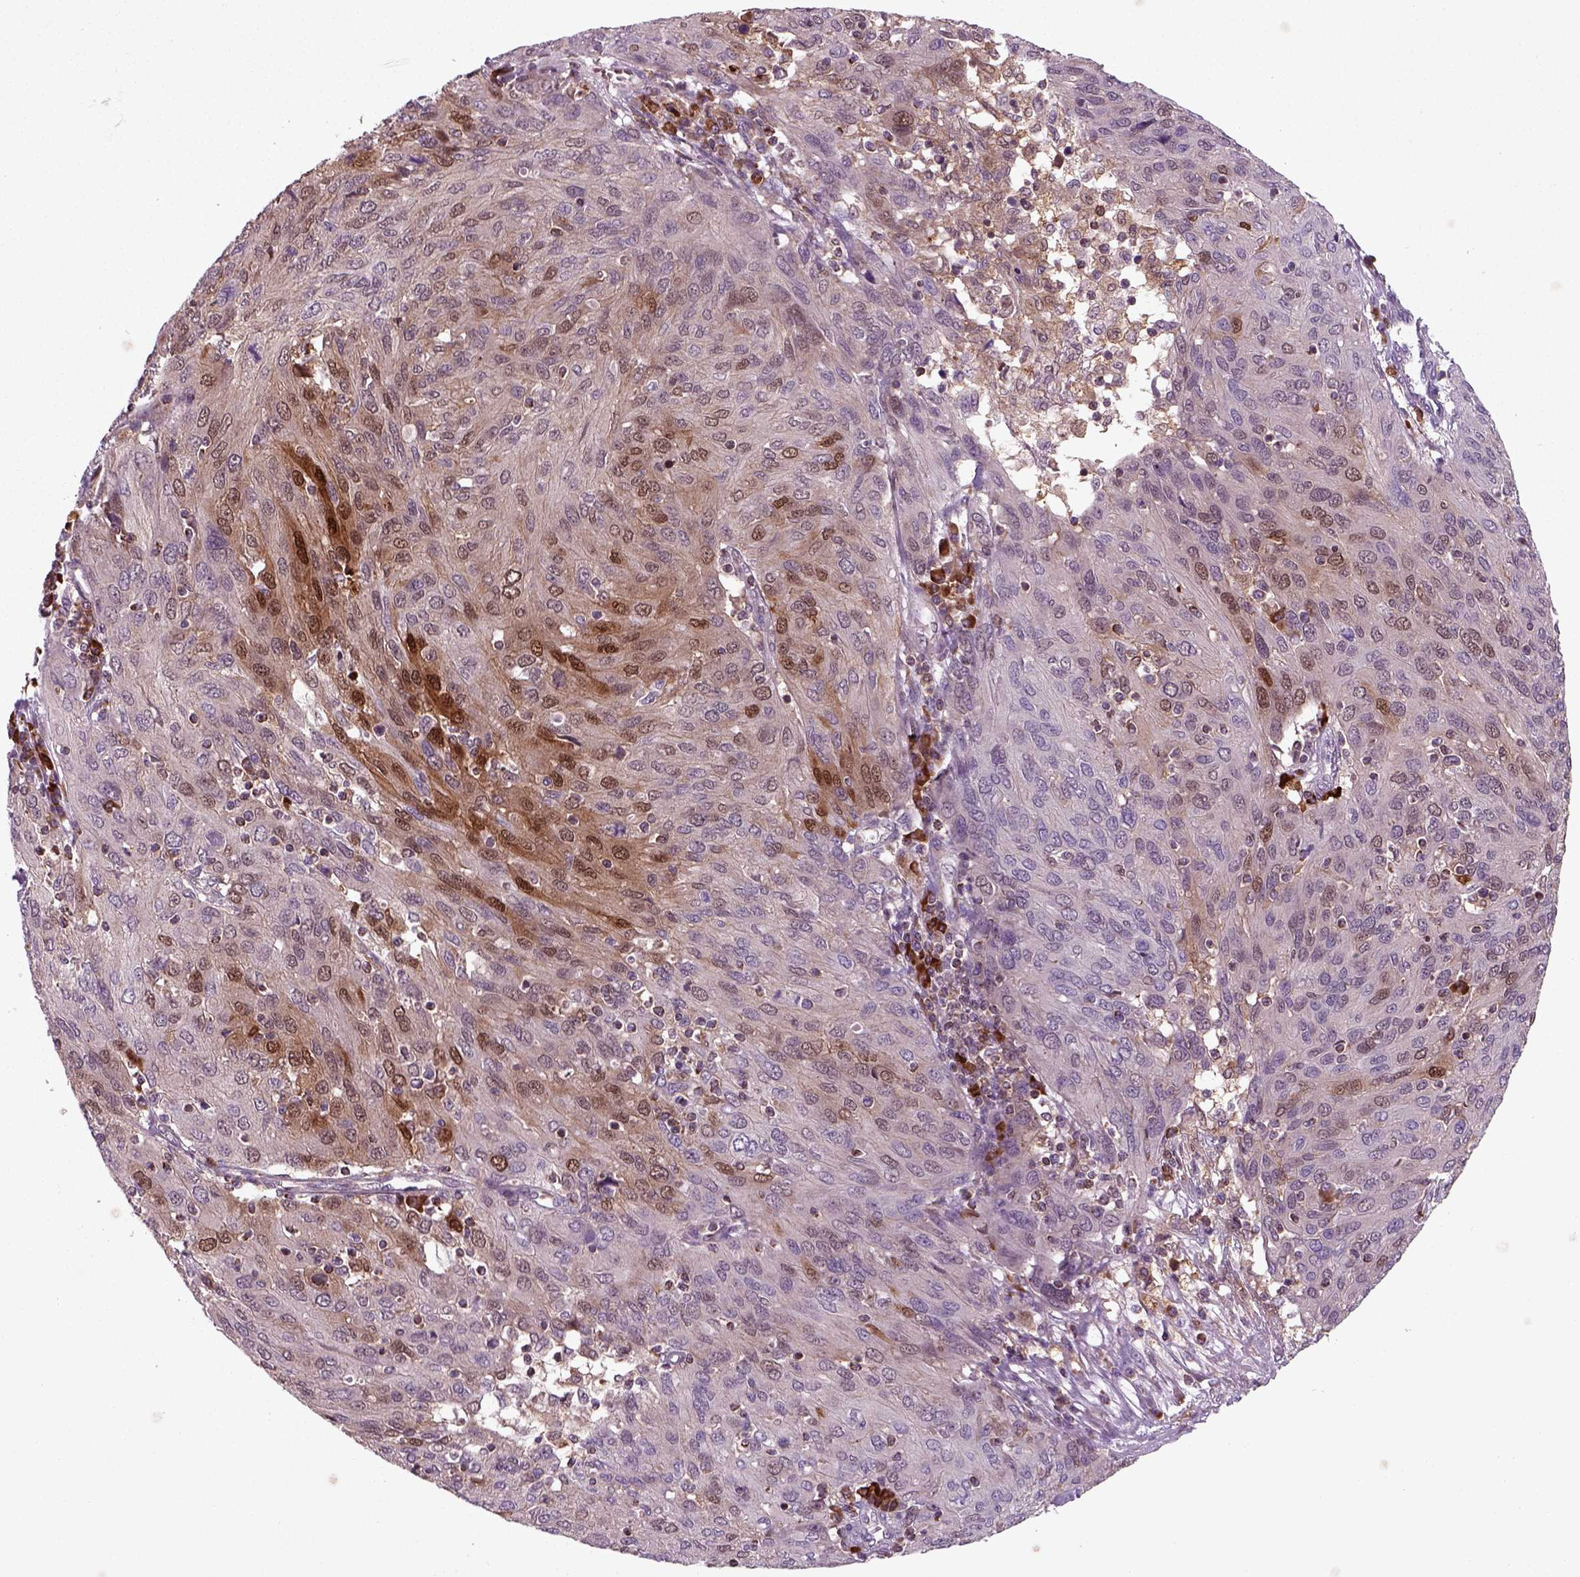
{"staining": {"intensity": "moderate", "quantity": "<25%", "location": "cytoplasmic/membranous,nuclear"}, "tissue": "ovarian cancer", "cell_type": "Tumor cells", "image_type": "cancer", "snomed": [{"axis": "morphology", "description": "Carcinoma, endometroid"}, {"axis": "topography", "description": "Ovary"}], "caption": "Immunohistochemical staining of endometroid carcinoma (ovarian) displays moderate cytoplasmic/membranous and nuclear protein staining in approximately <25% of tumor cells.", "gene": "NUDT16L1", "patient": {"sex": "female", "age": 50}}